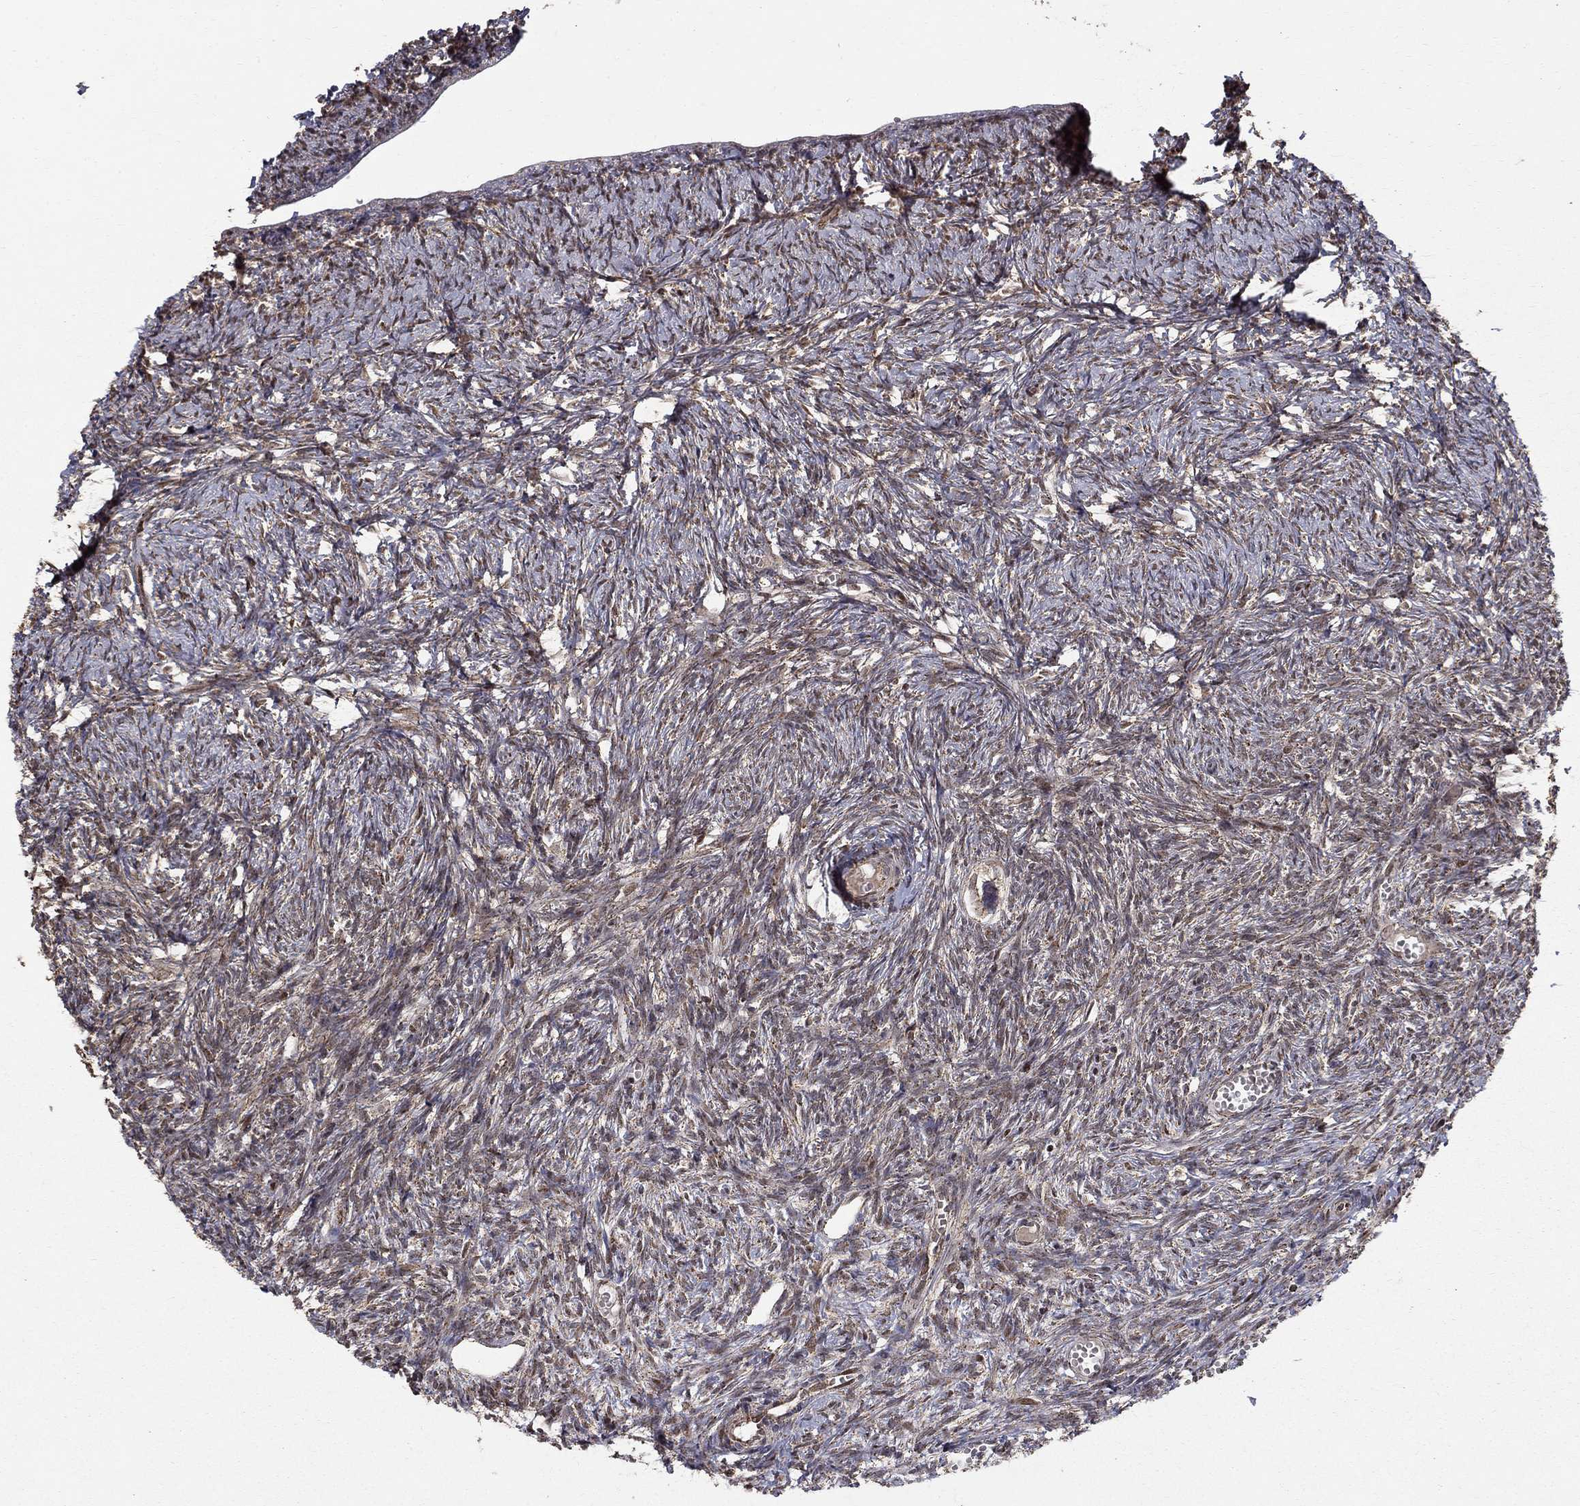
{"staining": {"intensity": "negative", "quantity": "none", "location": "none"}, "tissue": "ovary", "cell_type": "Ovarian stroma cells", "image_type": "normal", "snomed": [{"axis": "morphology", "description": "Normal tissue, NOS"}, {"axis": "topography", "description": "Ovary"}], "caption": "This is an IHC image of unremarkable human ovary. There is no staining in ovarian stroma cells.", "gene": "ACOT13", "patient": {"sex": "female", "age": 43}}